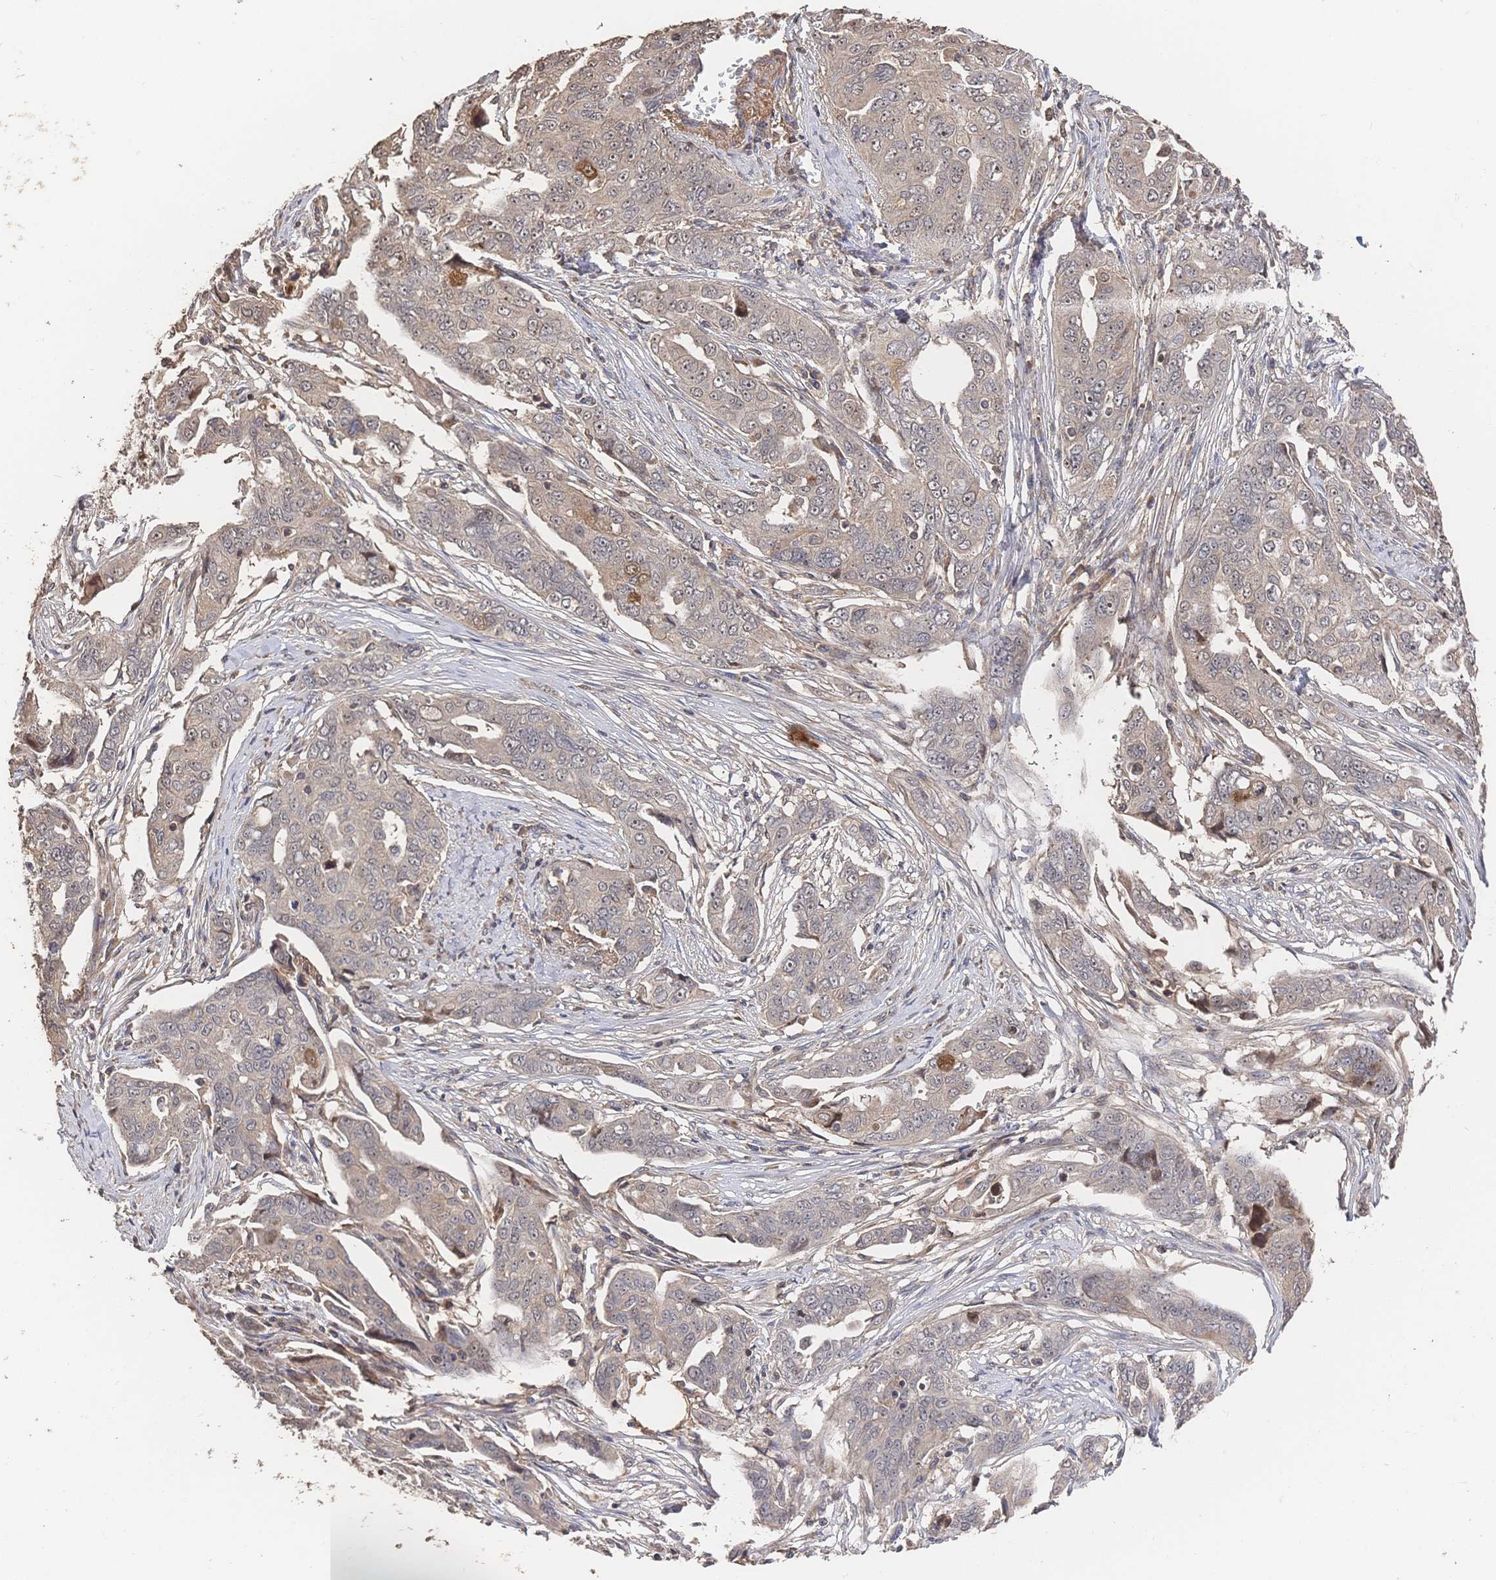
{"staining": {"intensity": "weak", "quantity": "<25%", "location": "nuclear"}, "tissue": "ovarian cancer", "cell_type": "Tumor cells", "image_type": "cancer", "snomed": [{"axis": "morphology", "description": "Carcinoma, endometroid"}, {"axis": "topography", "description": "Ovary"}], "caption": "Protein analysis of ovarian cancer (endometroid carcinoma) exhibits no significant expression in tumor cells.", "gene": "DNAJA4", "patient": {"sex": "female", "age": 70}}